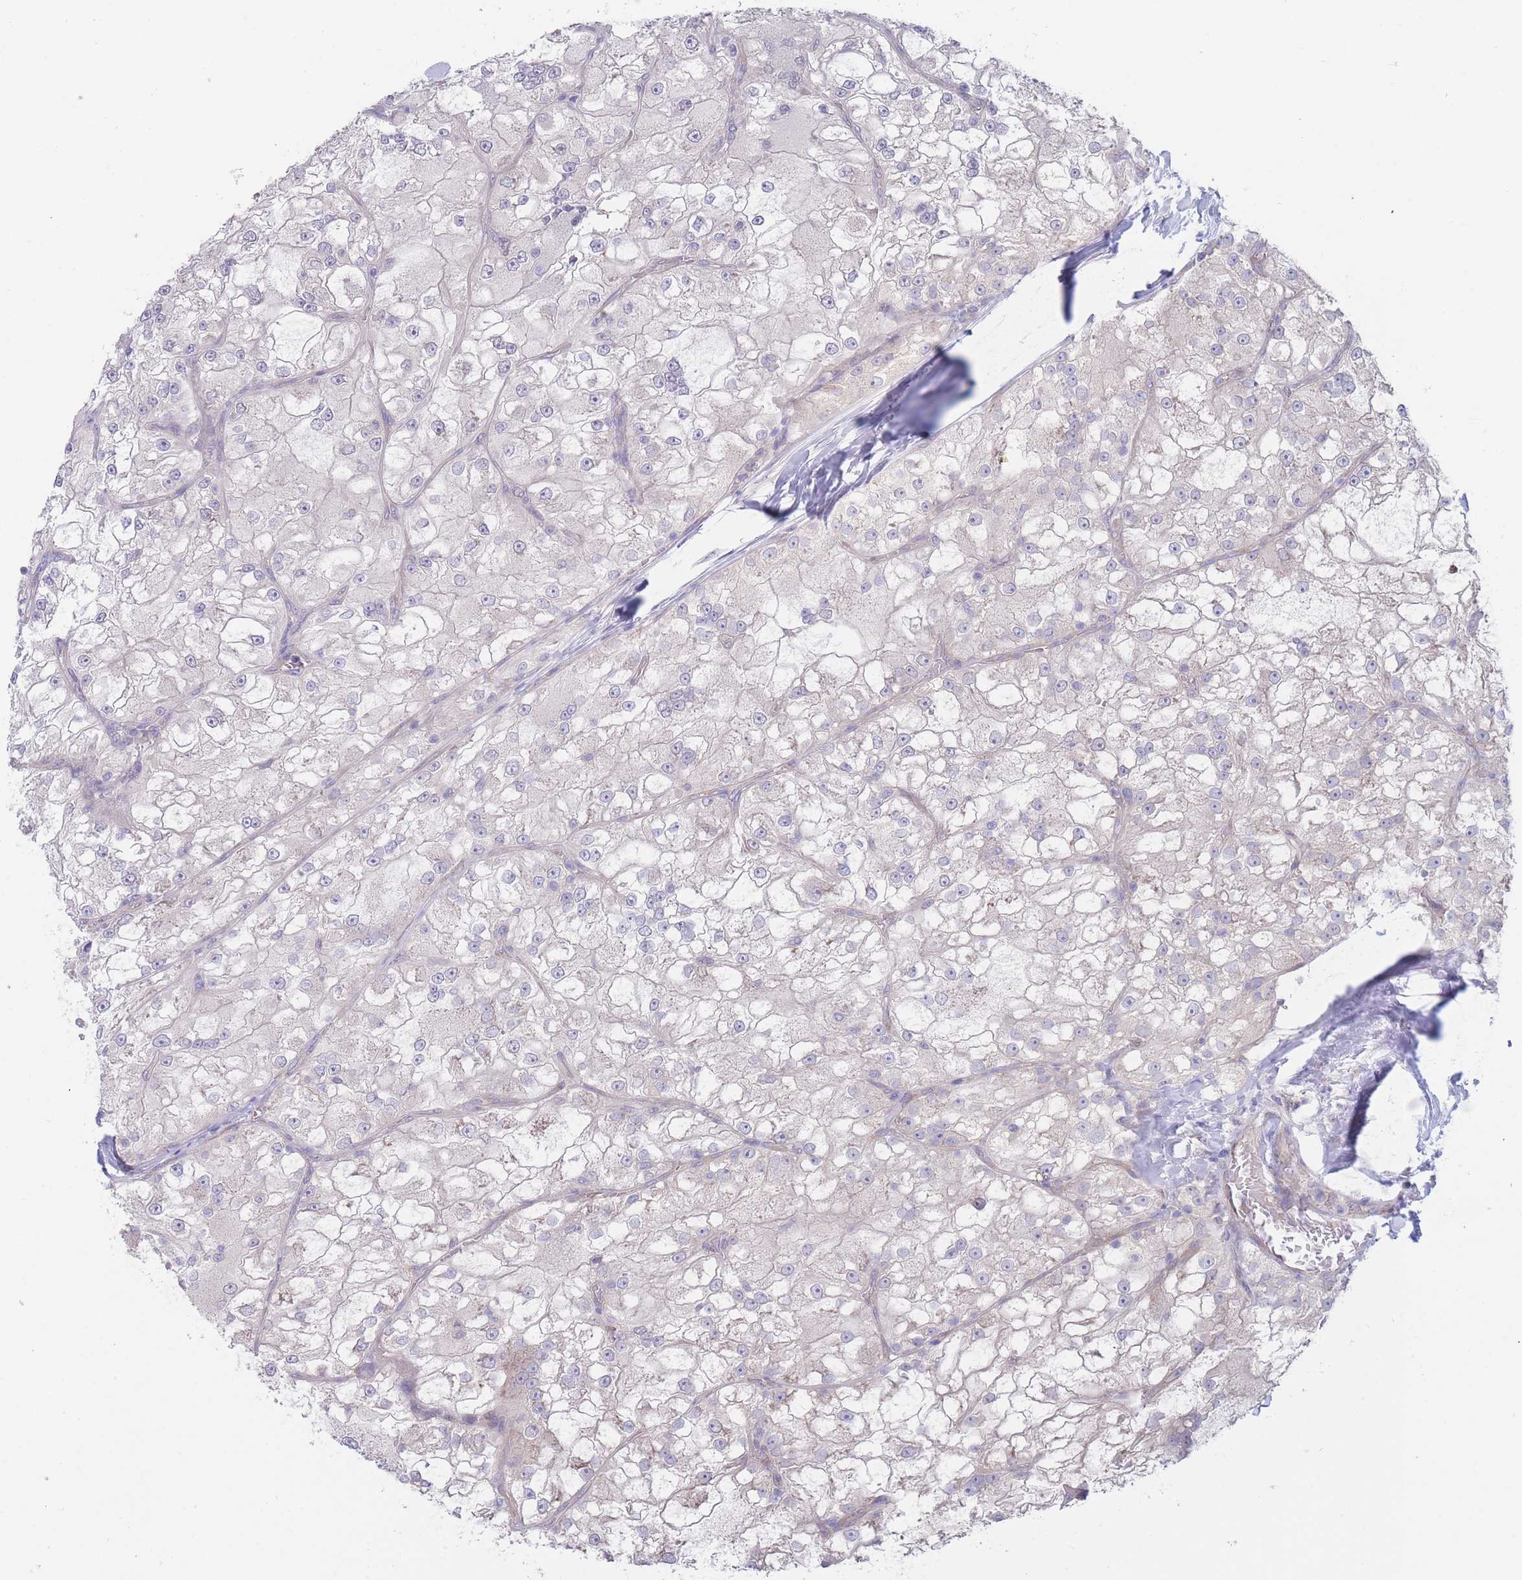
{"staining": {"intensity": "negative", "quantity": "none", "location": "none"}, "tissue": "renal cancer", "cell_type": "Tumor cells", "image_type": "cancer", "snomed": [{"axis": "morphology", "description": "Adenocarcinoma, NOS"}, {"axis": "topography", "description": "Kidney"}], "caption": "Immunohistochemistry (IHC) image of renal adenocarcinoma stained for a protein (brown), which demonstrates no positivity in tumor cells.", "gene": "ZNF281", "patient": {"sex": "female", "age": 72}}